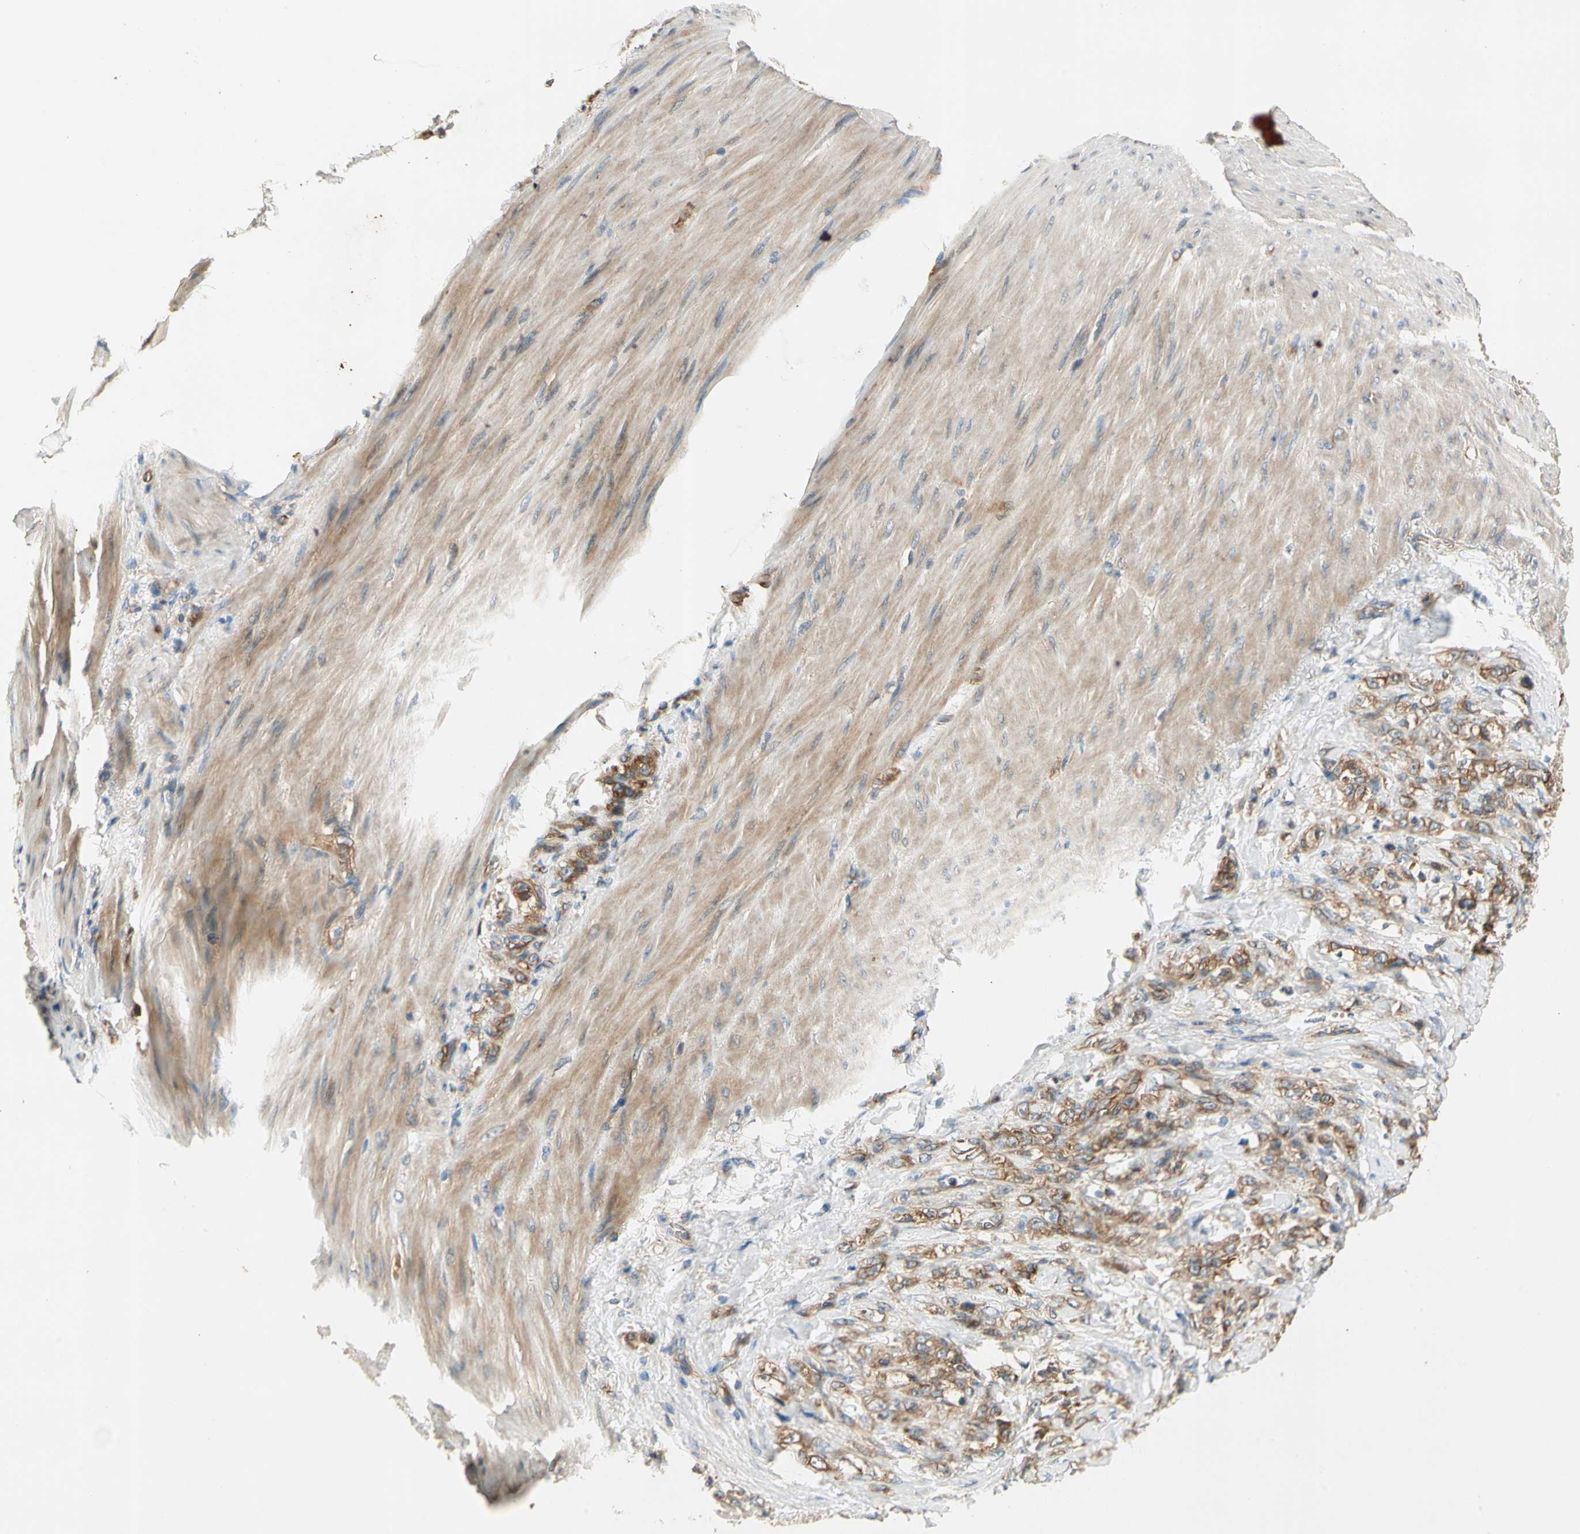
{"staining": {"intensity": "moderate", "quantity": ">75%", "location": "cytoplasmic/membranous"}, "tissue": "stomach cancer", "cell_type": "Tumor cells", "image_type": "cancer", "snomed": [{"axis": "morphology", "description": "Adenocarcinoma, NOS"}, {"axis": "topography", "description": "Stomach"}], "caption": "About >75% of tumor cells in human adenocarcinoma (stomach) show moderate cytoplasmic/membranous protein positivity as visualized by brown immunohistochemical staining.", "gene": "ROCK2", "patient": {"sex": "male", "age": 82}}